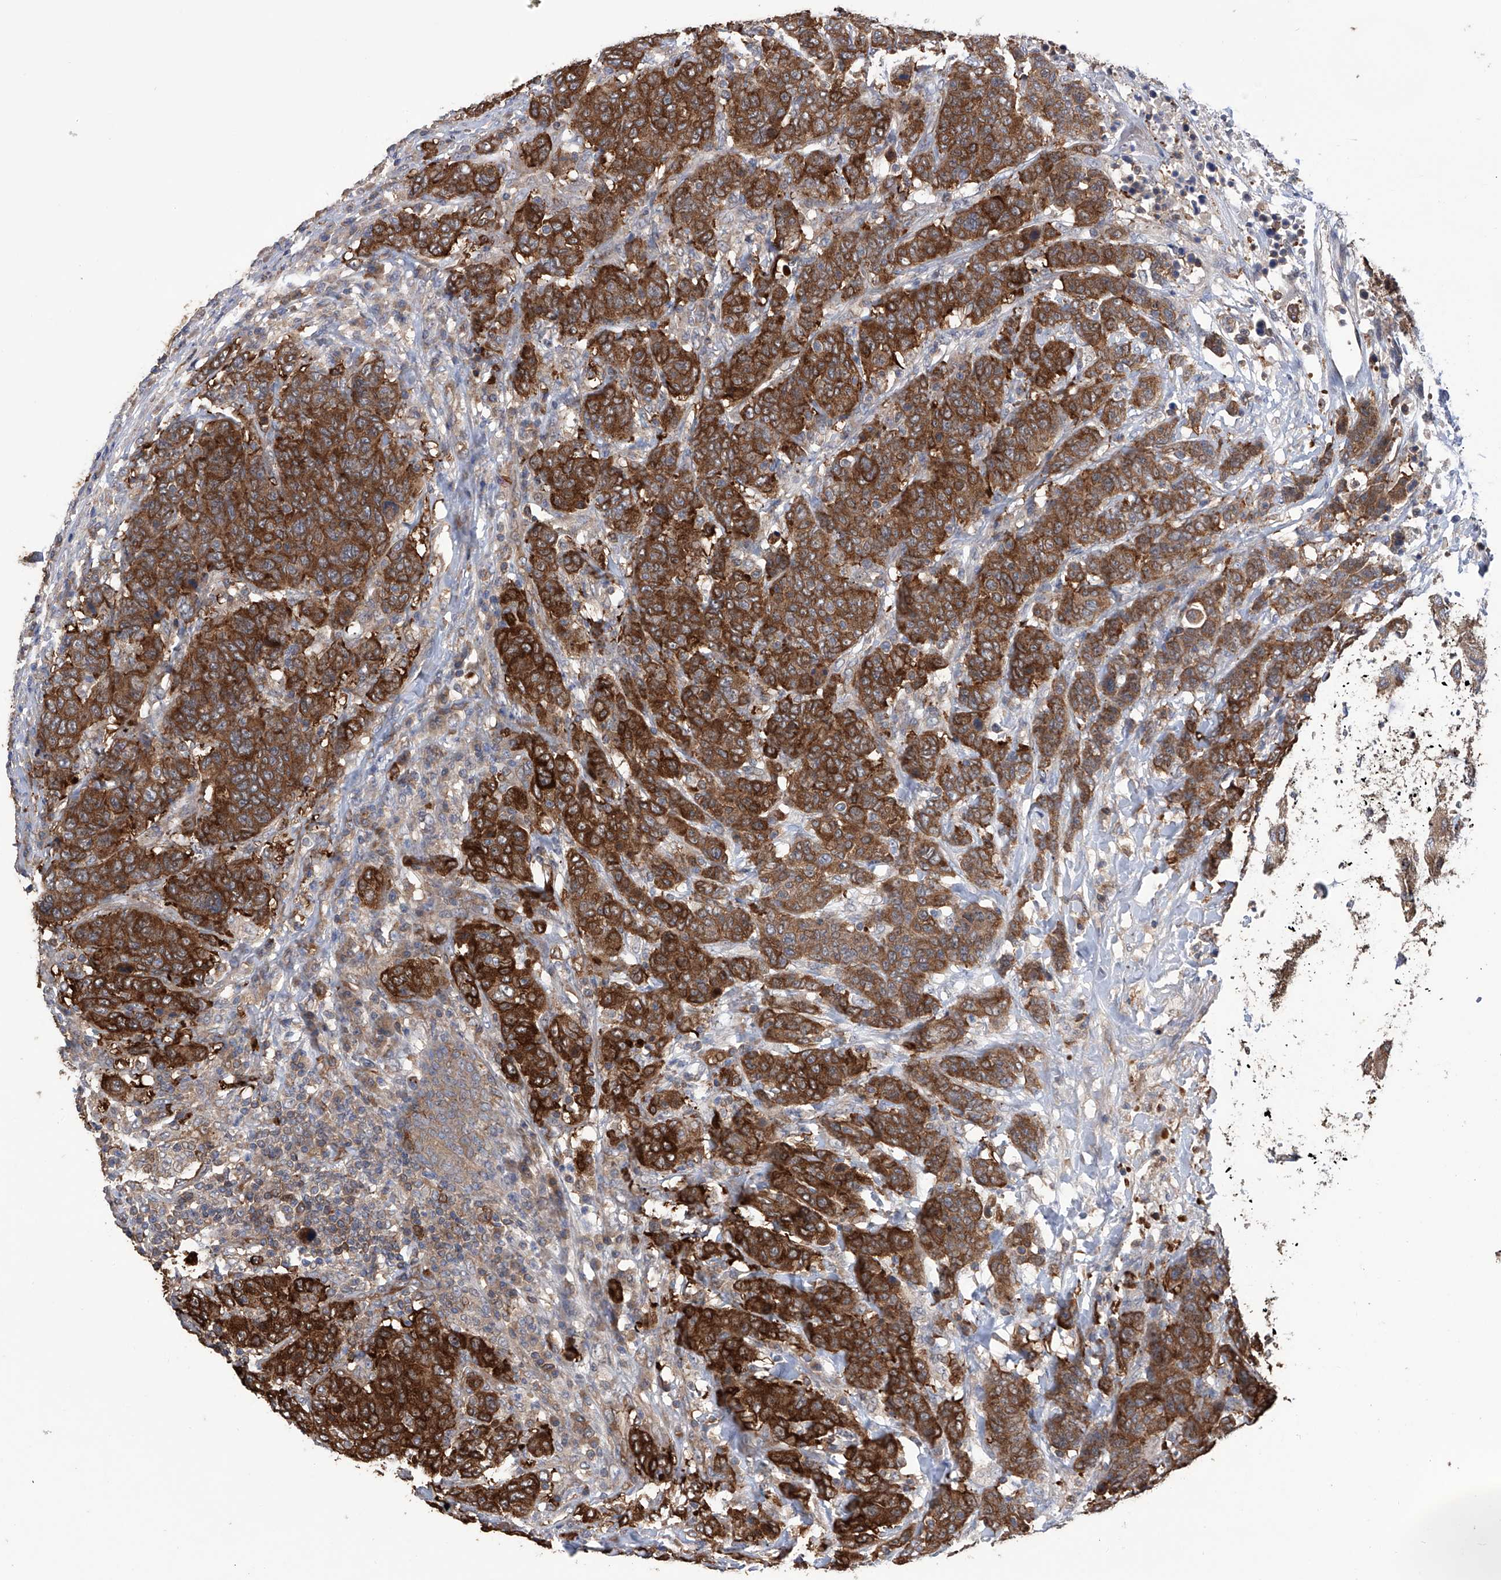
{"staining": {"intensity": "strong", "quantity": ">75%", "location": "cytoplasmic/membranous"}, "tissue": "breast cancer", "cell_type": "Tumor cells", "image_type": "cancer", "snomed": [{"axis": "morphology", "description": "Duct carcinoma"}, {"axis": "topography", "description": "Breast"}], "caption": "This micrograph displays breast cancer stained with IHC to label a protein in brown. The cytoplasmic/membranous of tumor cells show strong positivity for the protein. Nuclei are counter-stained blue.", "gene": "NUDT17", "patient": {"sex": "female", "age": 37}}